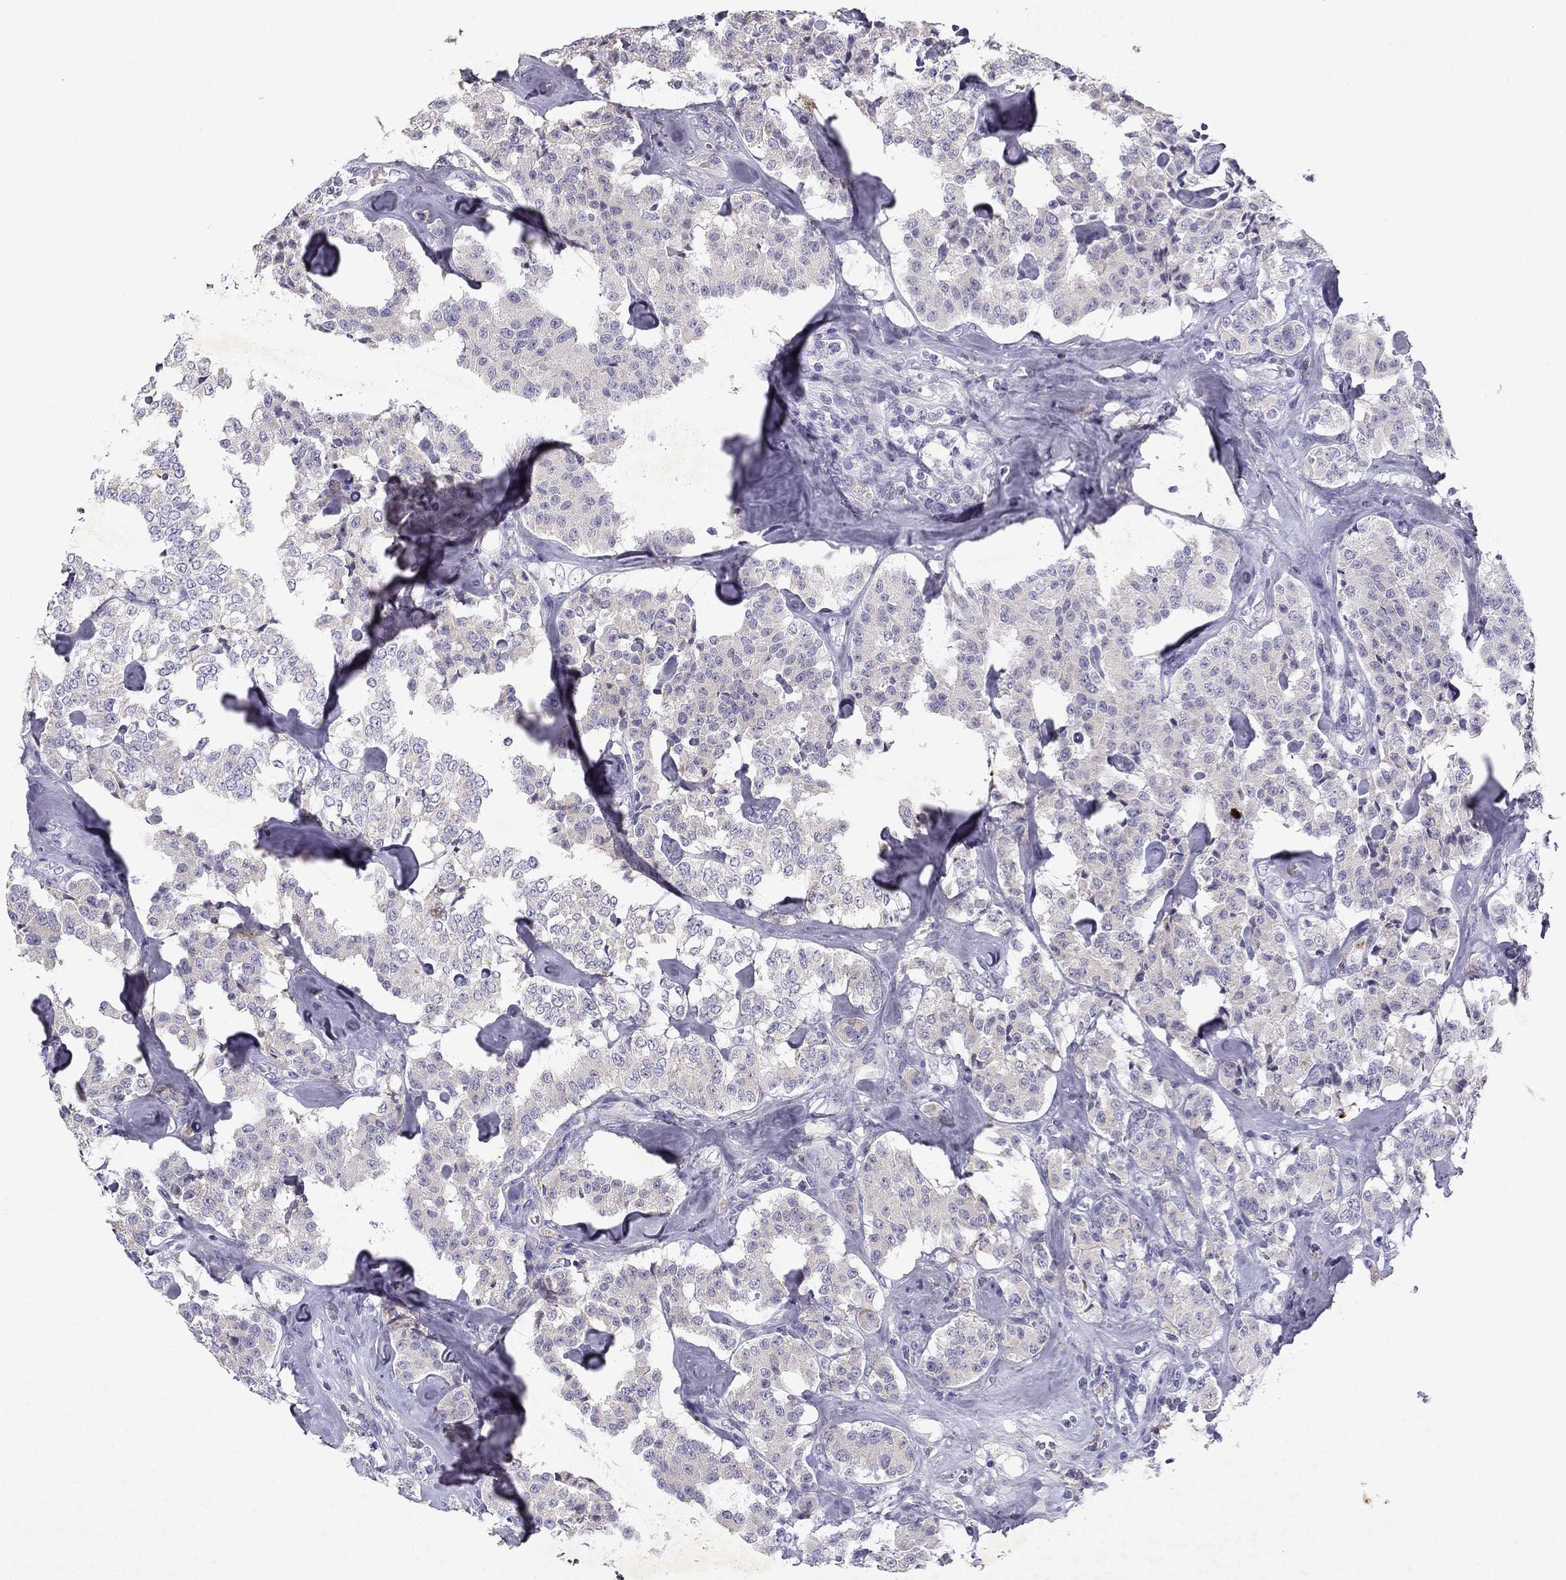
{"staining": {"intensity": "negative", "quantity": "none", "location": "none"}, "tissue": "carcinoid", "cell_type": "Tumor cells", "image_type": "cancer", "snomed": [{"axis": "morphology", "description": "Carcinoid, malignant, NOS"}, {"axis": "topography", "description": "Pancreas"}], "caption": "Human carcinoid stained for a protein using IHC reveals no staining in tumor cells.", "gene": "SLC6A4", "patient": {"sex": "male", "age": 41}}